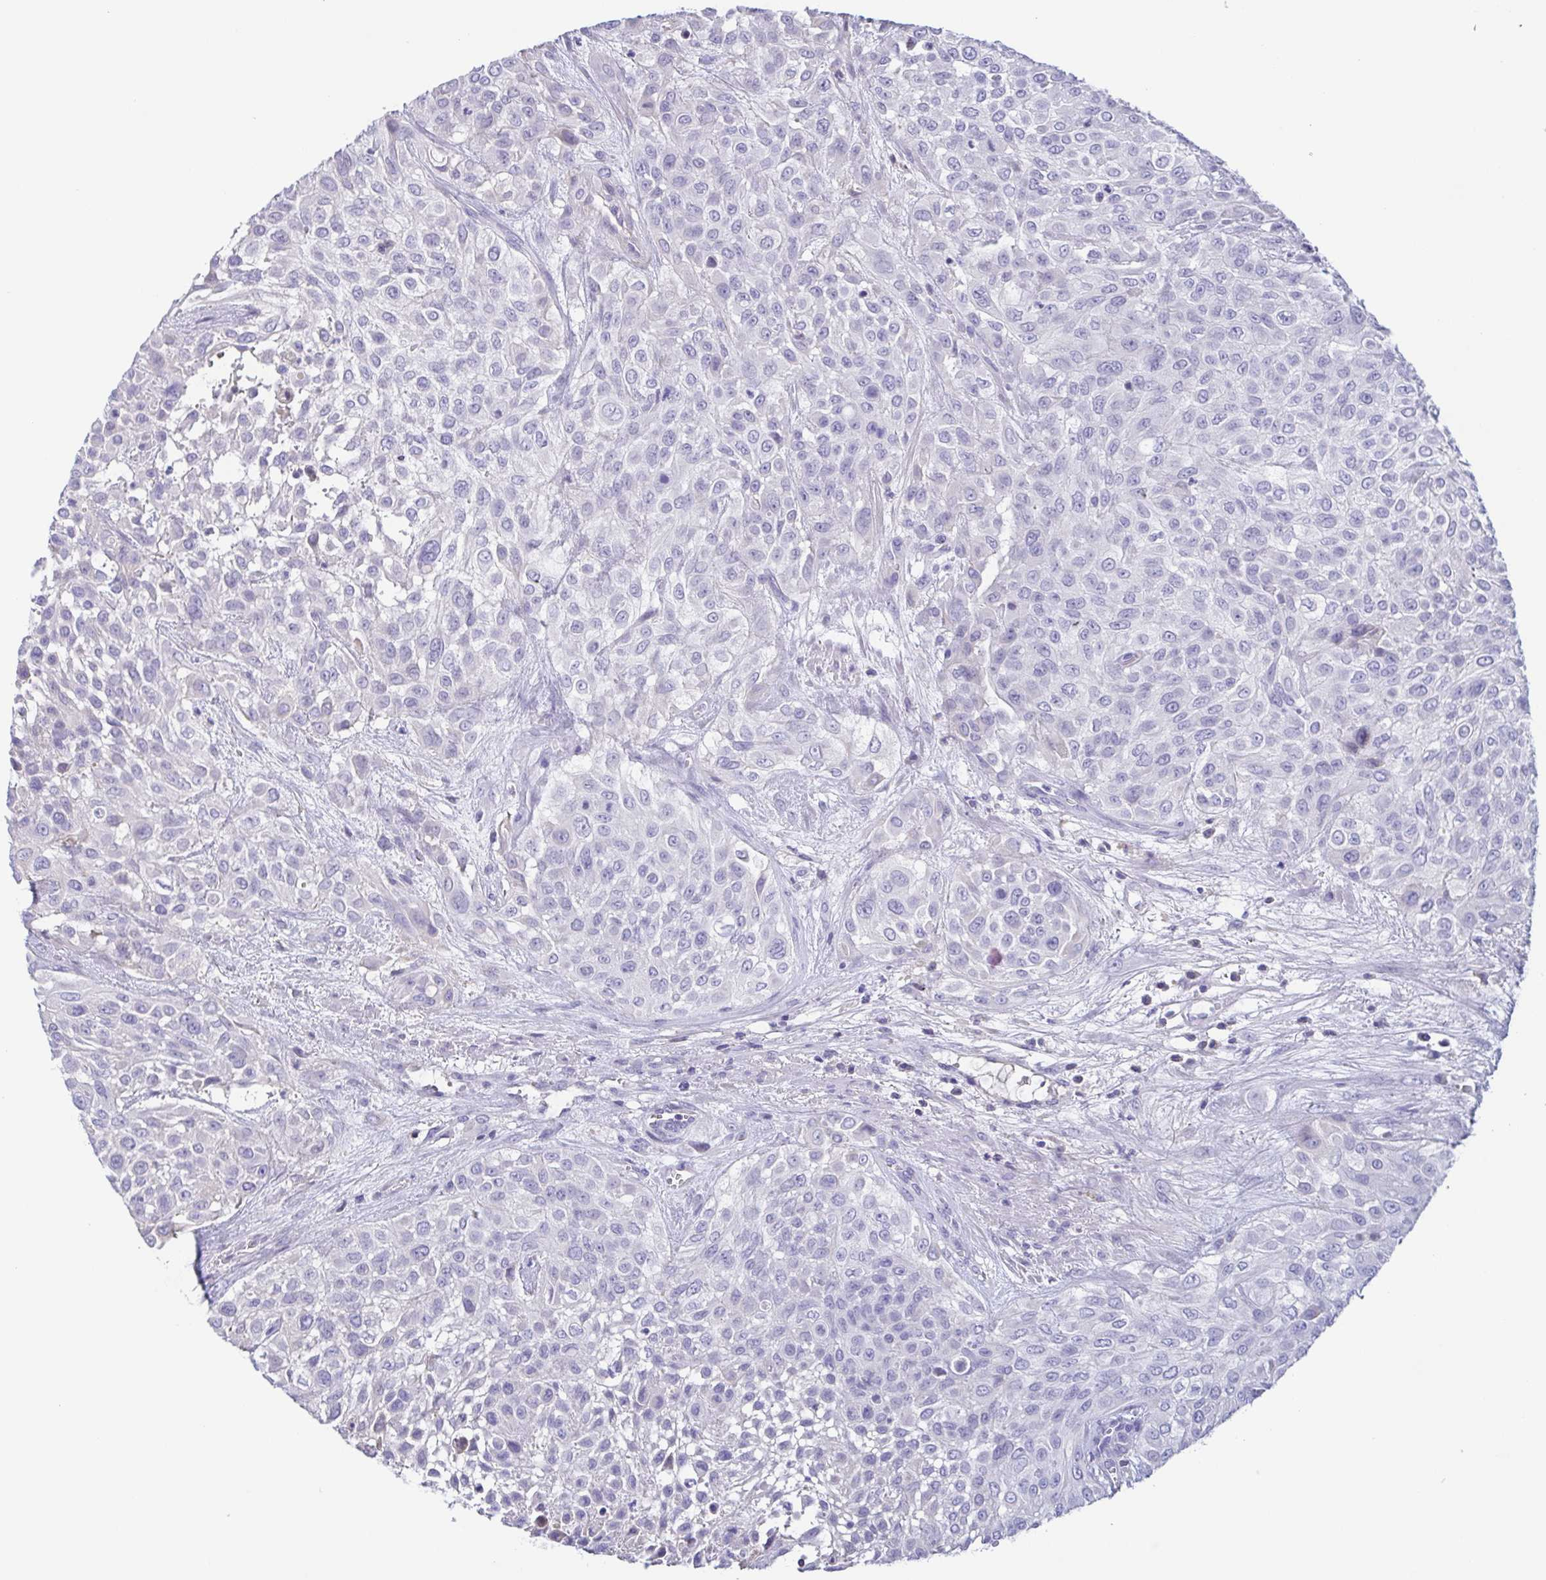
{"staining": {"intensity": "negative", "quantity": "none", "location": "none"}, "tissue": "urothelial cancer", "cell_type": "Tumor cells", "image_type": "cancer", "snomed": [{"axis": "morphology", "description": "Urothelial carcinoma, High grade"}, {"axis": "topography", "description": "Urinary bladder"}], "caption": "An IHC micrograph of urothelial cancer is shown. There is no staining in tumor cells of urothelial cancer.", "gene": "TREH", "patient": {"sex": "male", "age": 57}}